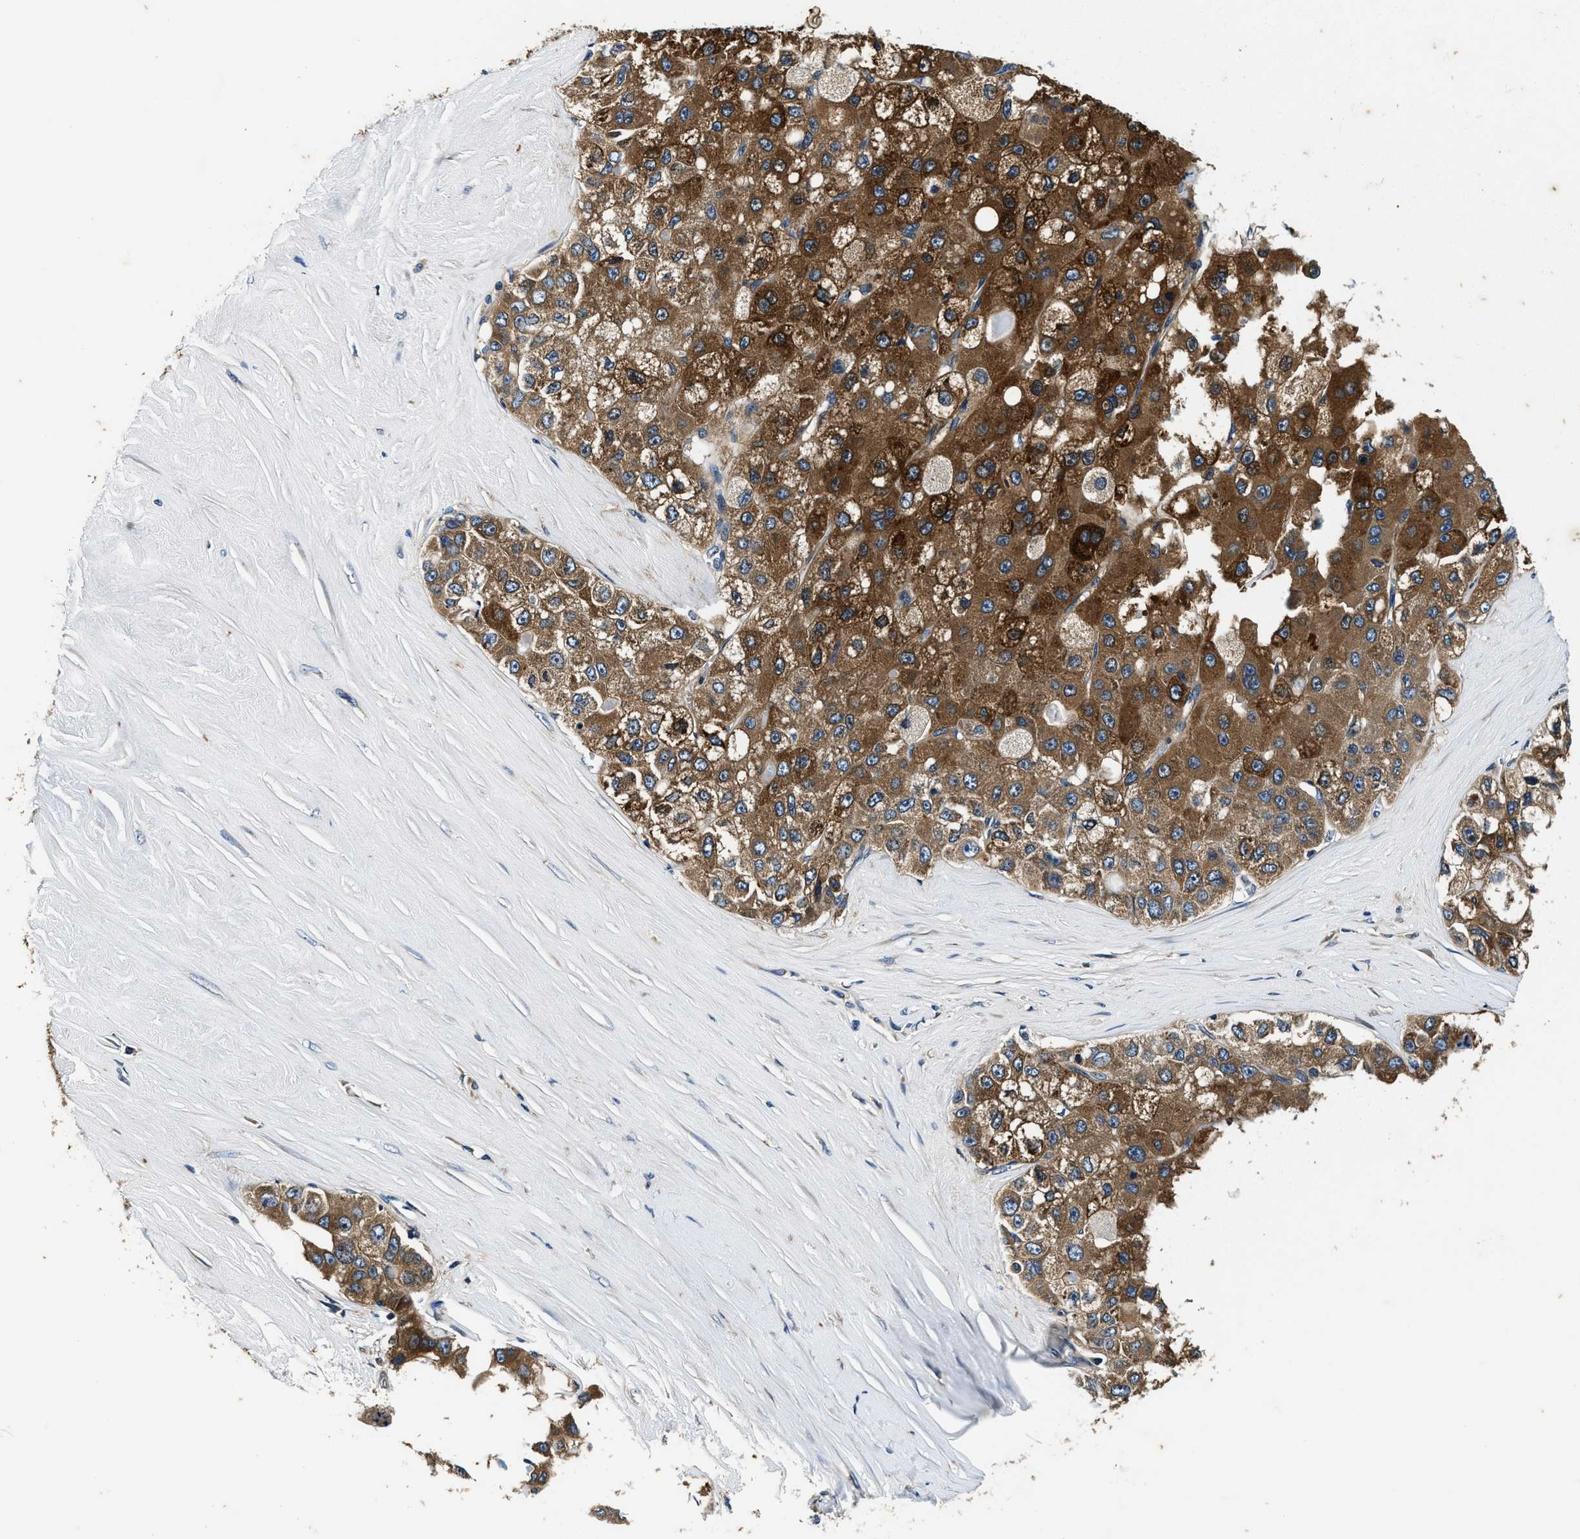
{"staining": {"intensity": "strong", "quantity": ">75%", "location": "cytoplasmic/membranous"}, "tissue": "liver cancer", "cell_type": "Tumor cells", "image_type": "cancer", "snomed": [{"axis": "morphology", "description": "Carcinoma, Hepatocellular, NOS"}, {"axis": "topography", "description": "Liver"}], "caption": "This is an image of IHC staining of liver cancer, which shows strong positivity in the cytoplasmic/membranous of tumor cells.", "gene": "PI4KB", "patient": {"sex": "male", "age": 80}}